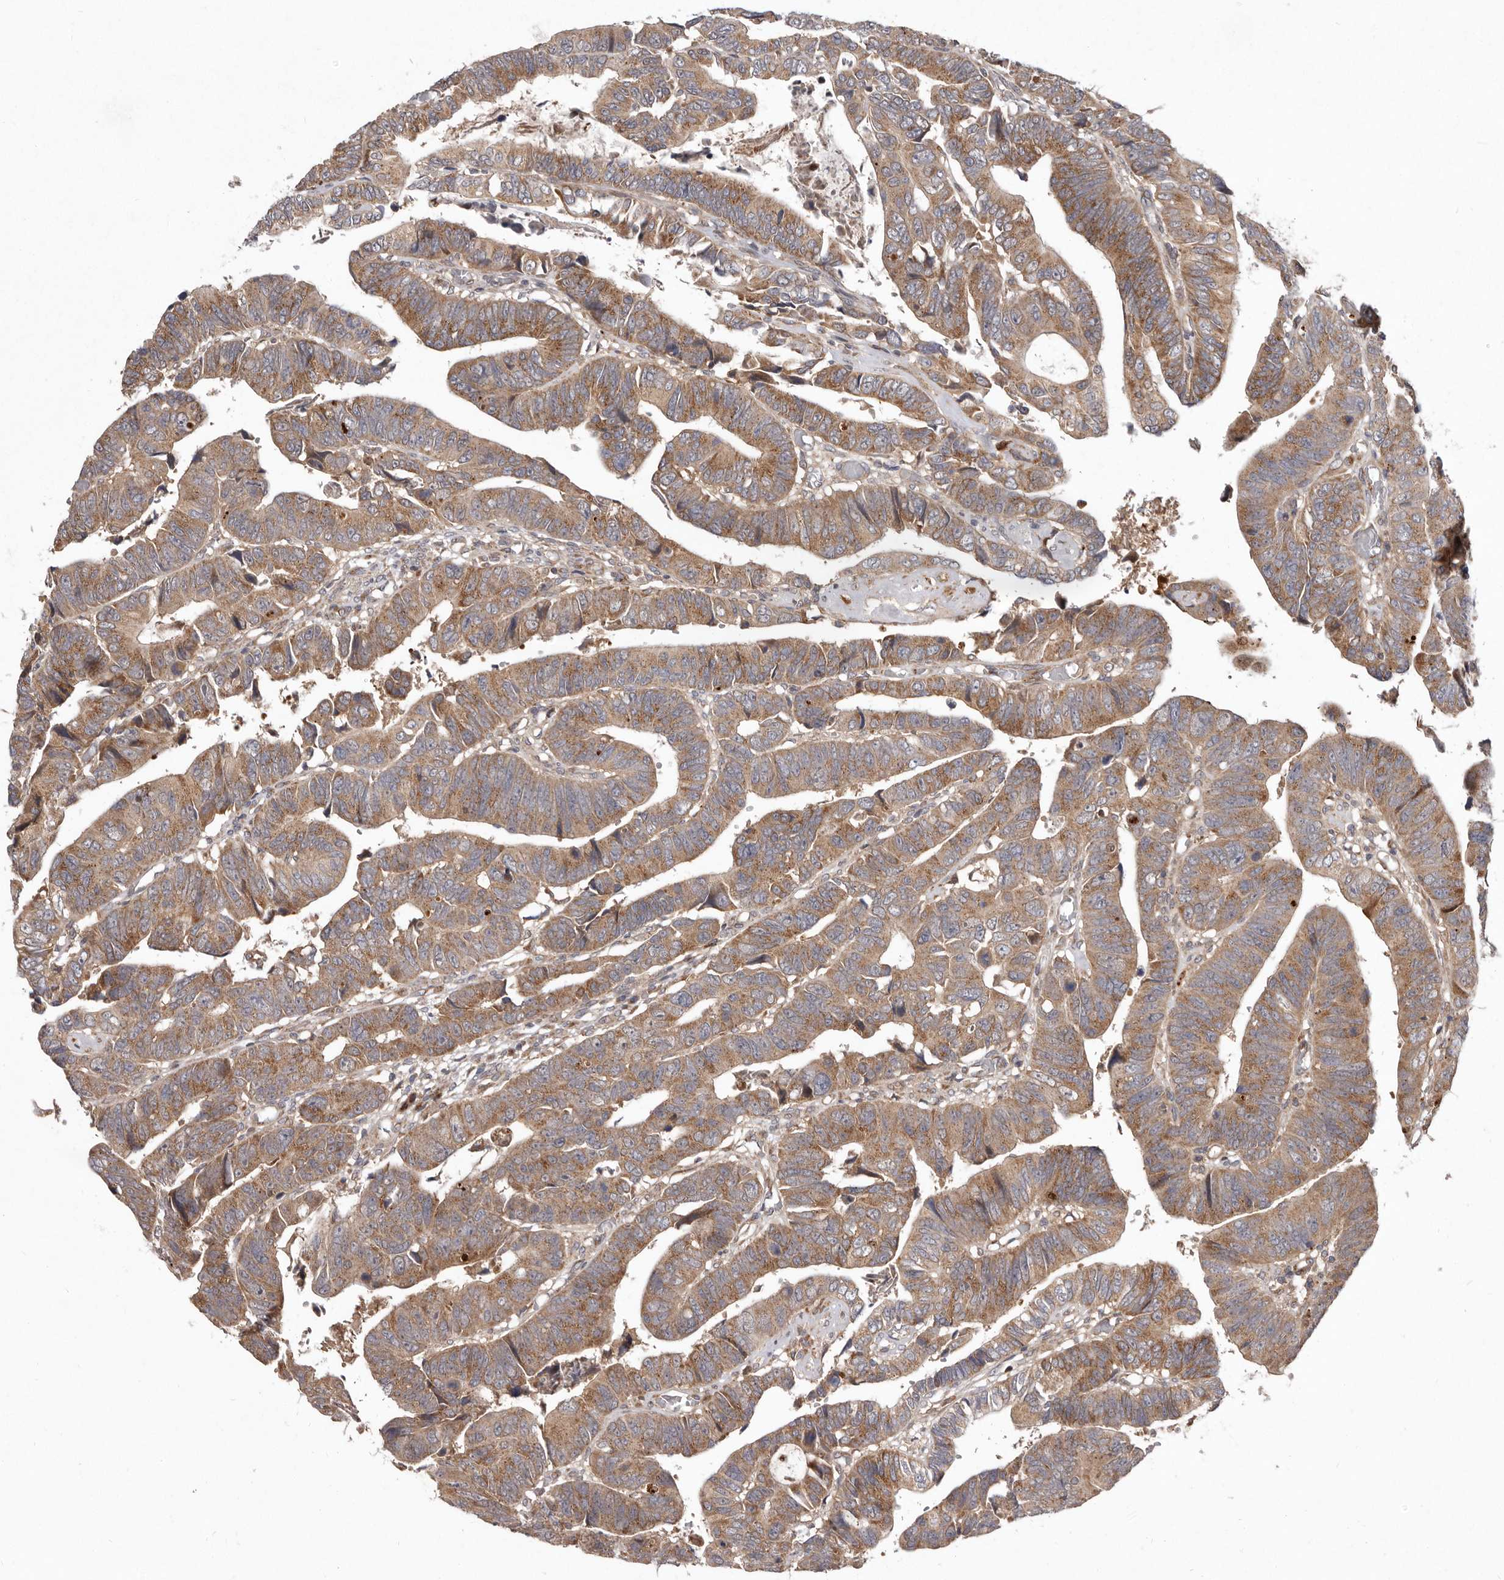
{"staining": {"intensity": "moderate", "quantity": ">75%", "location": "cytoplasmic/membranous"}, "tissue": "colorectal cancer", "cell_type": "Tumor cells", "image_type": "cancer", "snomed": [{"axis": "morphology", "description": "Adenocarcinoma, NOS"}, {"axis": "topography", "description": "Rectum"}], "caption": "Protein staining of adenocarcinoma (colorectal) tissue exhibits moderate cytoplasmic/membranous staining in approximately >75% of tumor cells.", "gene": "FLAD1", "patient": {"sex": "female", "age": 65}}